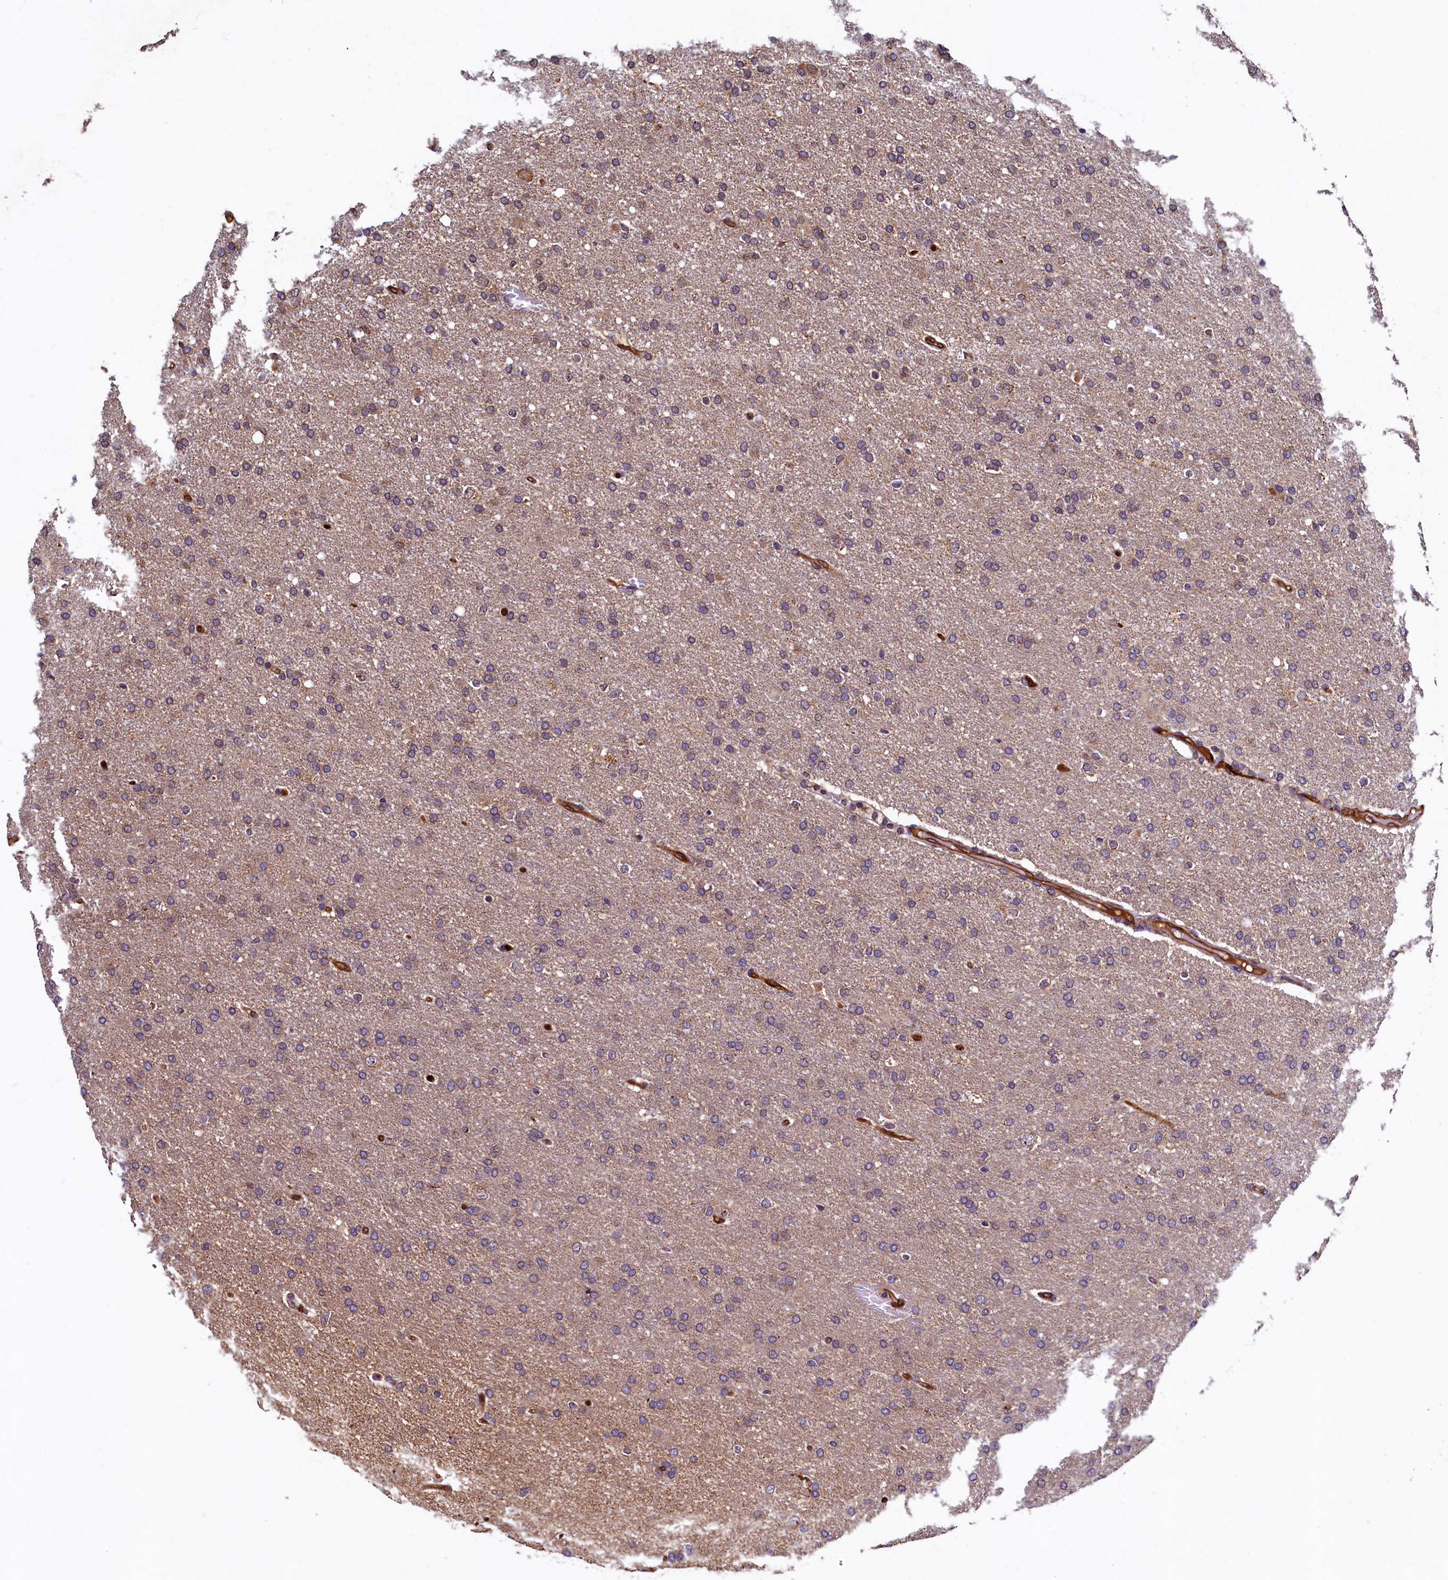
{"staining": {"intensity": "weak", "quantity": ">75%", "location": "cytoplasmic/membranous"}, "tissue": "glioma", "cell_type": "Tumor cells", "image_type": "cancer", "snomed": [{"axis": "morphology", "description": "Glioma, malignant, High grade"}, {"axis": "topography", "description": "Brain"}], "caption": "Tumor cells show low levels of weak cytoplasmic/membranous staining in approximately >75% of cells in human malignant high-grade glioma.", "gene": "NCKAP5L", "patient": {"sex": "male", "age": 72}}